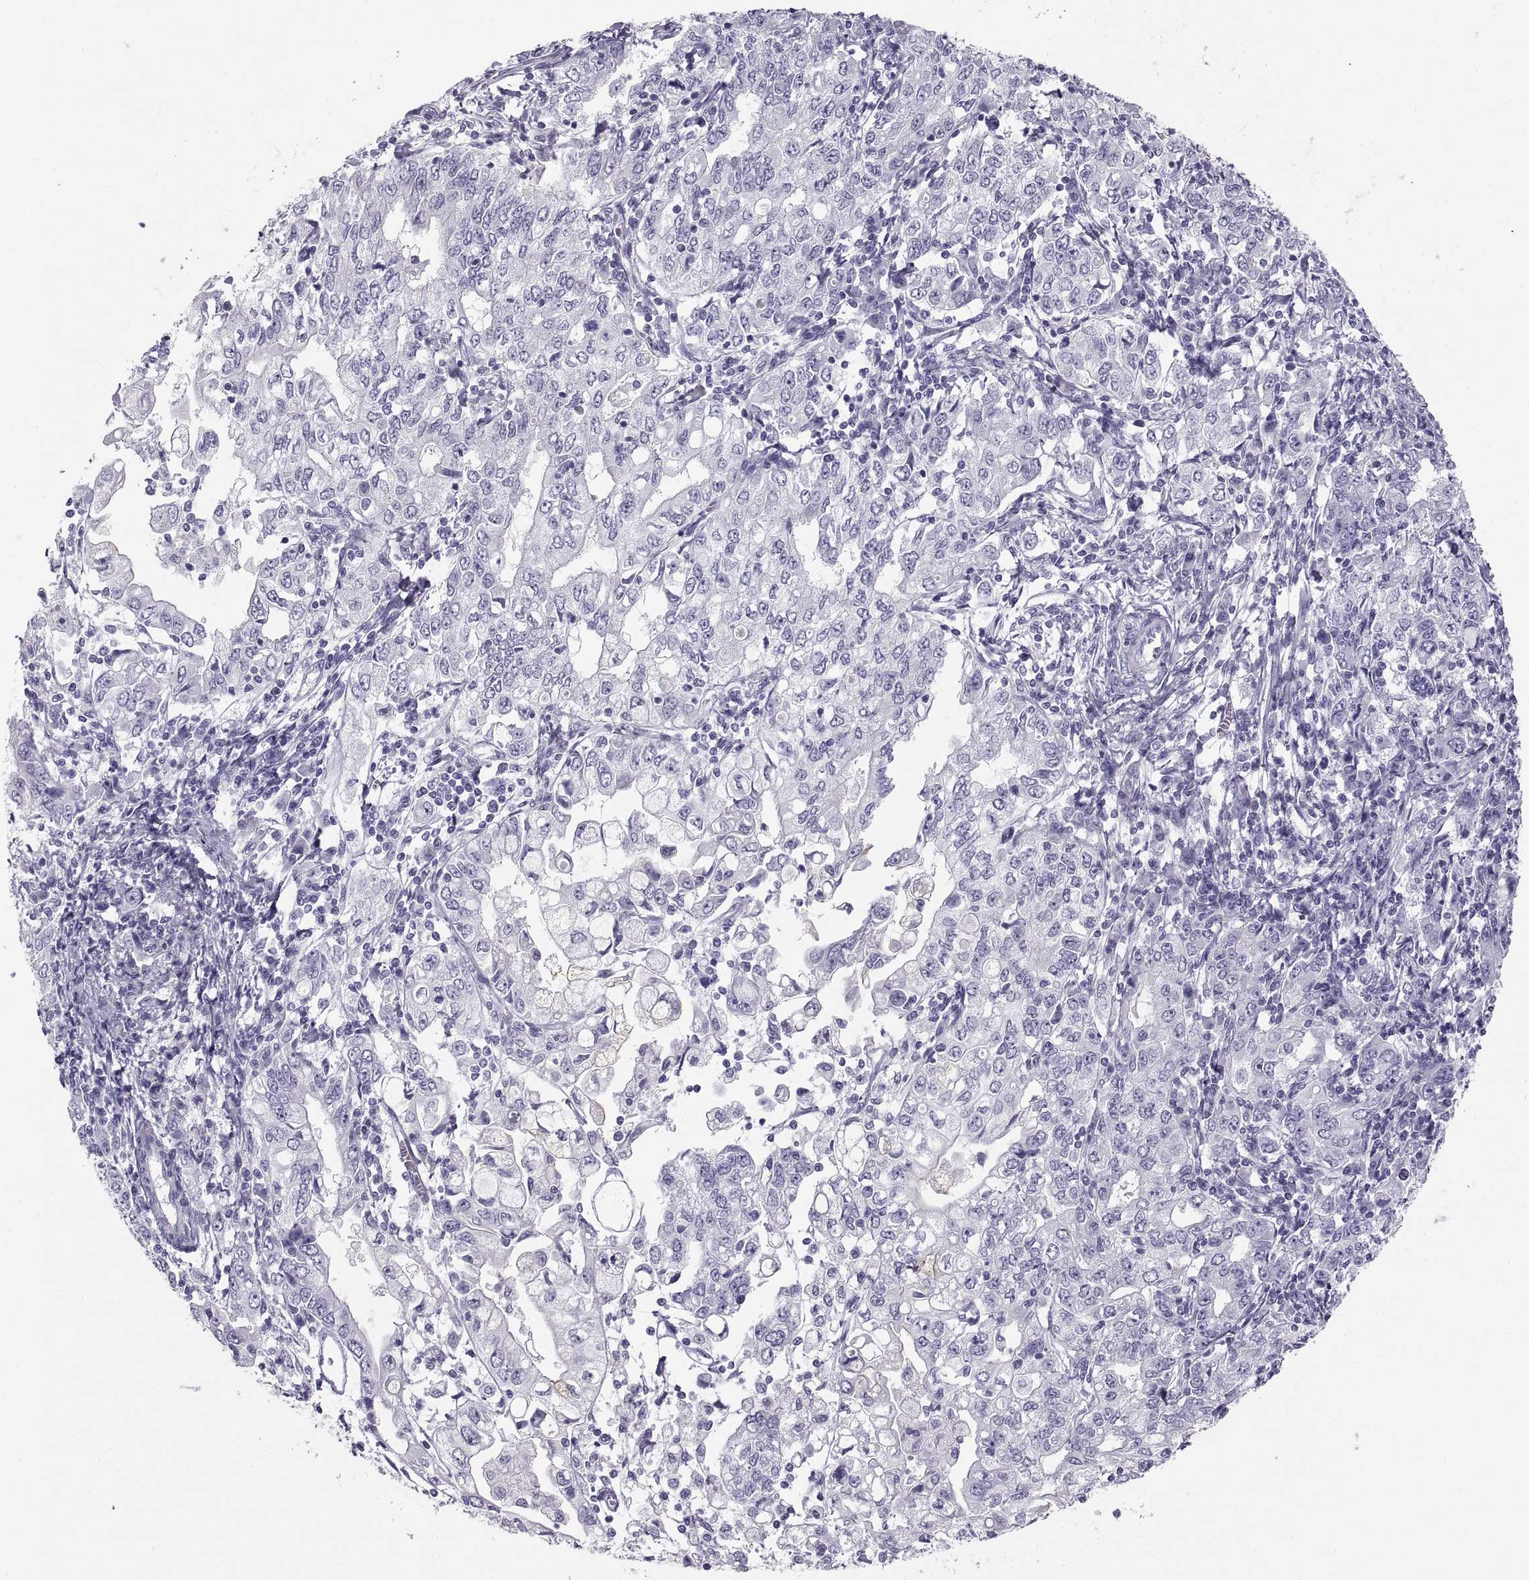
{"staining": {"intensity": "negative", "quantity": "none", "location": "none"}, "tissue": "stomach cancer", "cell_type": "Tumor cells", "image_type": "cancer", "snomed": [{"axis": "morphology", "description": "Adenocarcinoma, NOS"}, {"axis": "topography", "description": "Stomach, lower"}], "caption": "There is no significant staining in tumor cells of stomach cancer.", "gene": "SEMG1", "patient": {"sex": "female", "age": 72}}